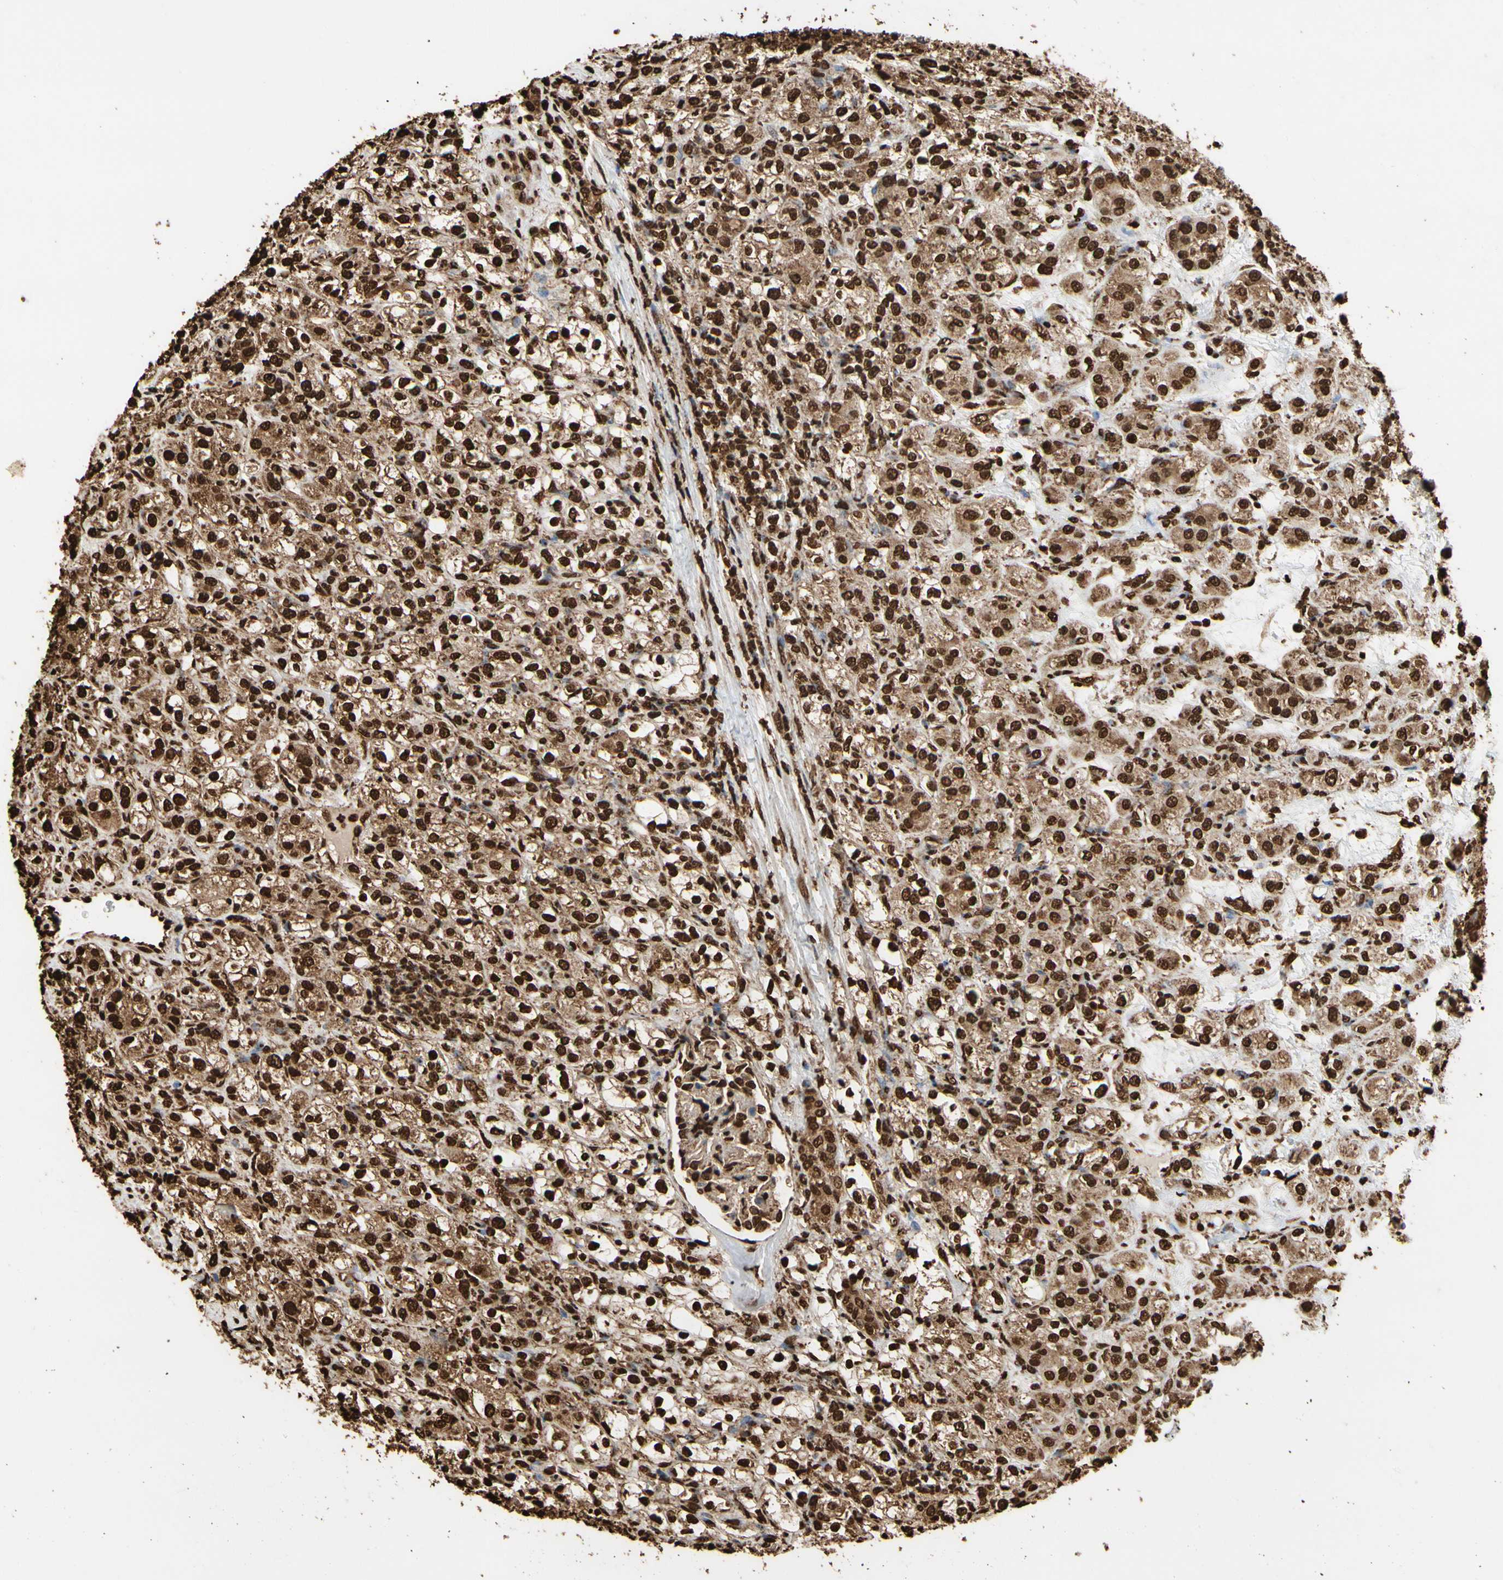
{"staining": {"intensity": "strong", "quantity": ">75%", "location": "cytoplasmic/membranous,nuclear"}, "tissue": "renal cancer", "cell_type": "Tumor cells", "image_type": "cancer", "snomed": [{"axis": "morphology", "description": "Normal tissue, NOS"}, {"axis": "morphology", "description": "Adenocarcinoma, NOS"}, {"axis": "topography", "description": "Kidney"}], "caption": "High-magnification brightfield microscopy of renal cancer (adenocarcinoma) stained with DAB (brown) and counterstained with hematoxylin (blue). tumor cells exhibit strong cytoplasmic/membranous and nuclear positivity is present in approximately>75% of cells.", "gene": "HNRNPK", "patient": {"sex": "male", "age": 61}}